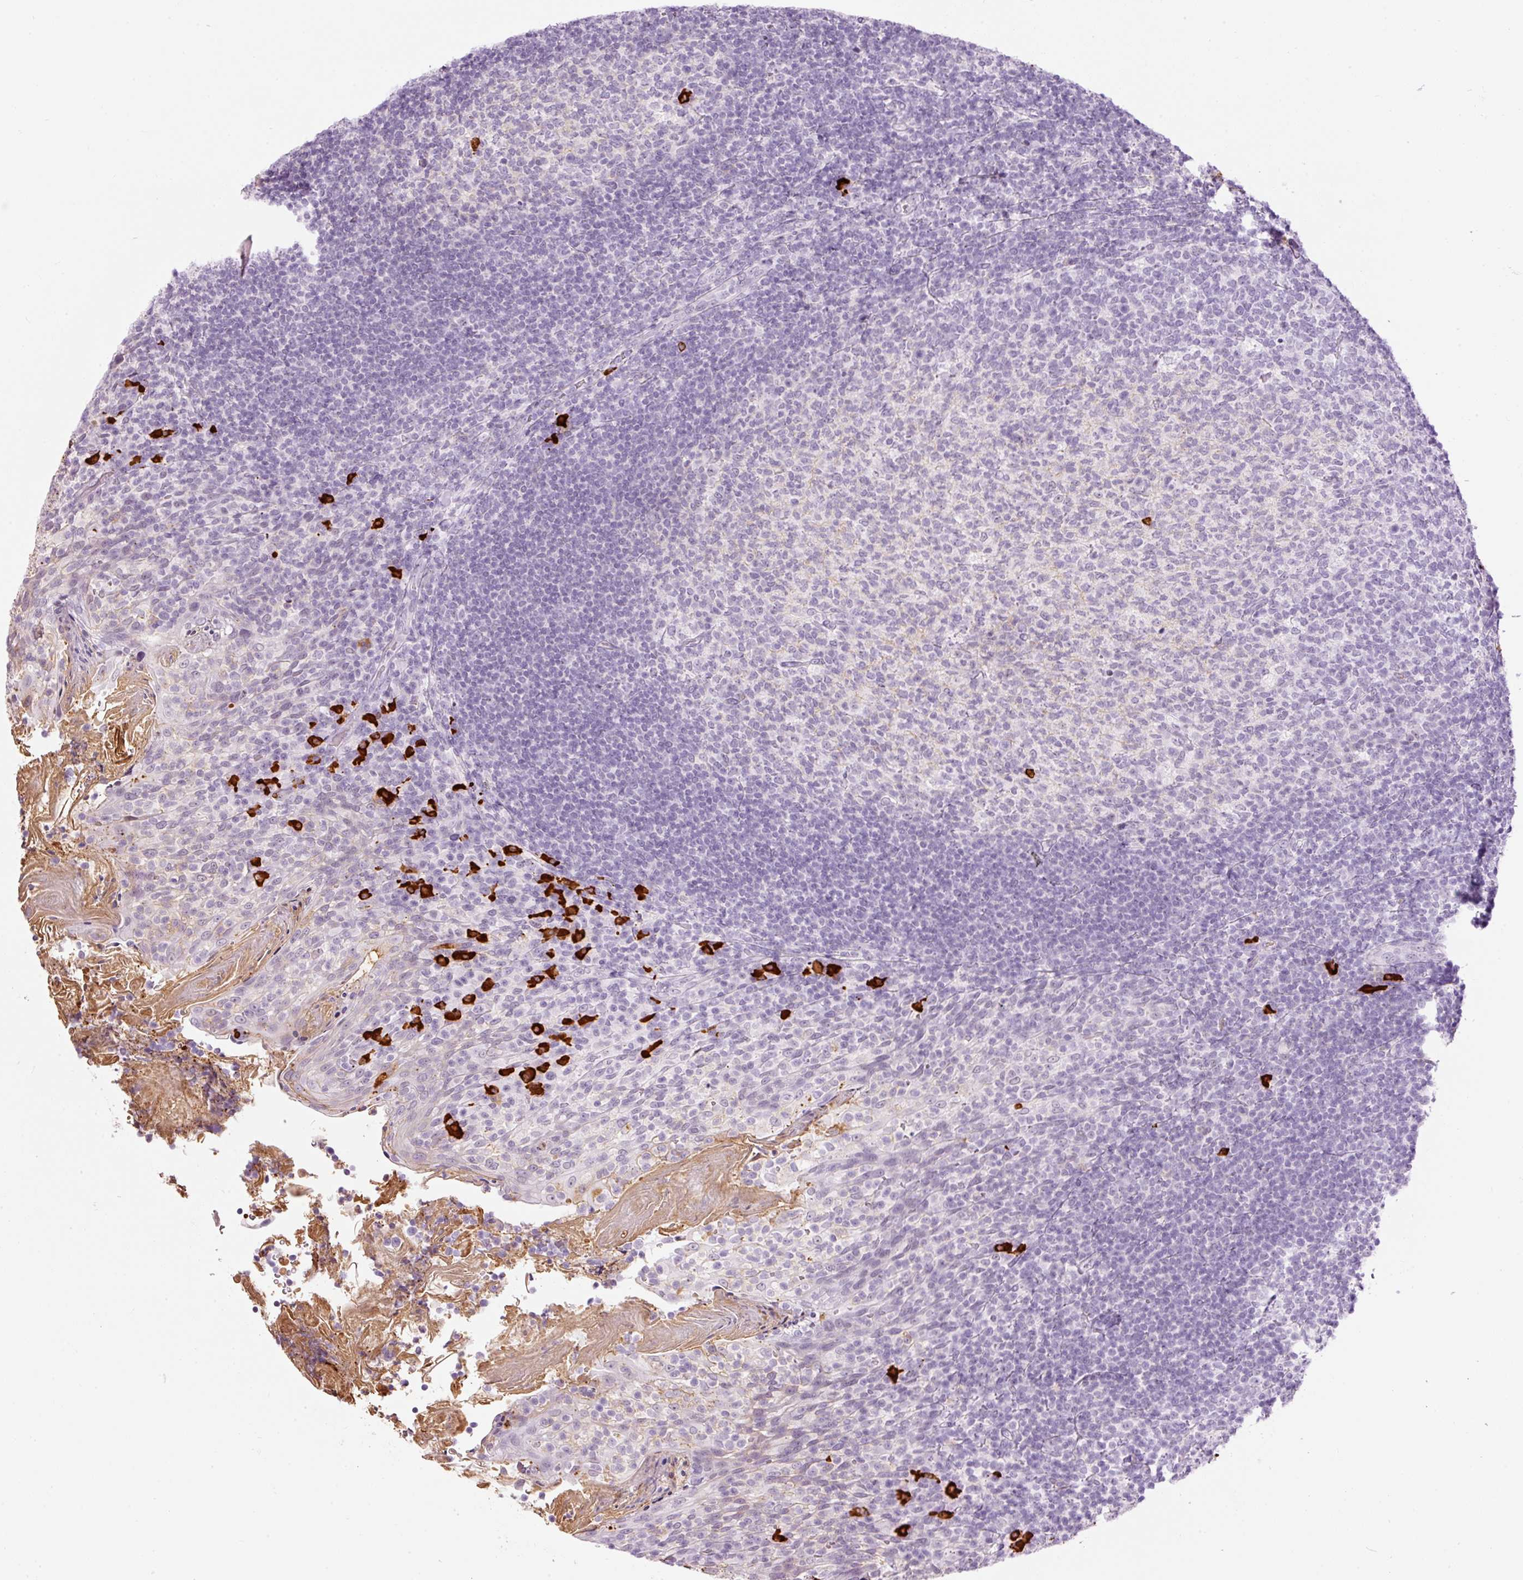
{"staining": {"intensity": "strong", "quantity": "<25%", "location": "cytoplasmic/membranous"}, "tissue": "tonsil", "cell_type": "Germinal center cells", "image_type": "normal", "snomed": [{"axis": "morphology", "description": "Normal tissue, NOS"}, {"axis": "topography", "description": "Tonsil"}], "caption": "This micrograph exhibits immunohistochemistry staining of benign tonsil, with medium strong cytoplasmic/membranous positivity in approximately <25% of germinal center cells.", "gene": "PRPF38B", "patient": {"sex": "female", "age": 10}}